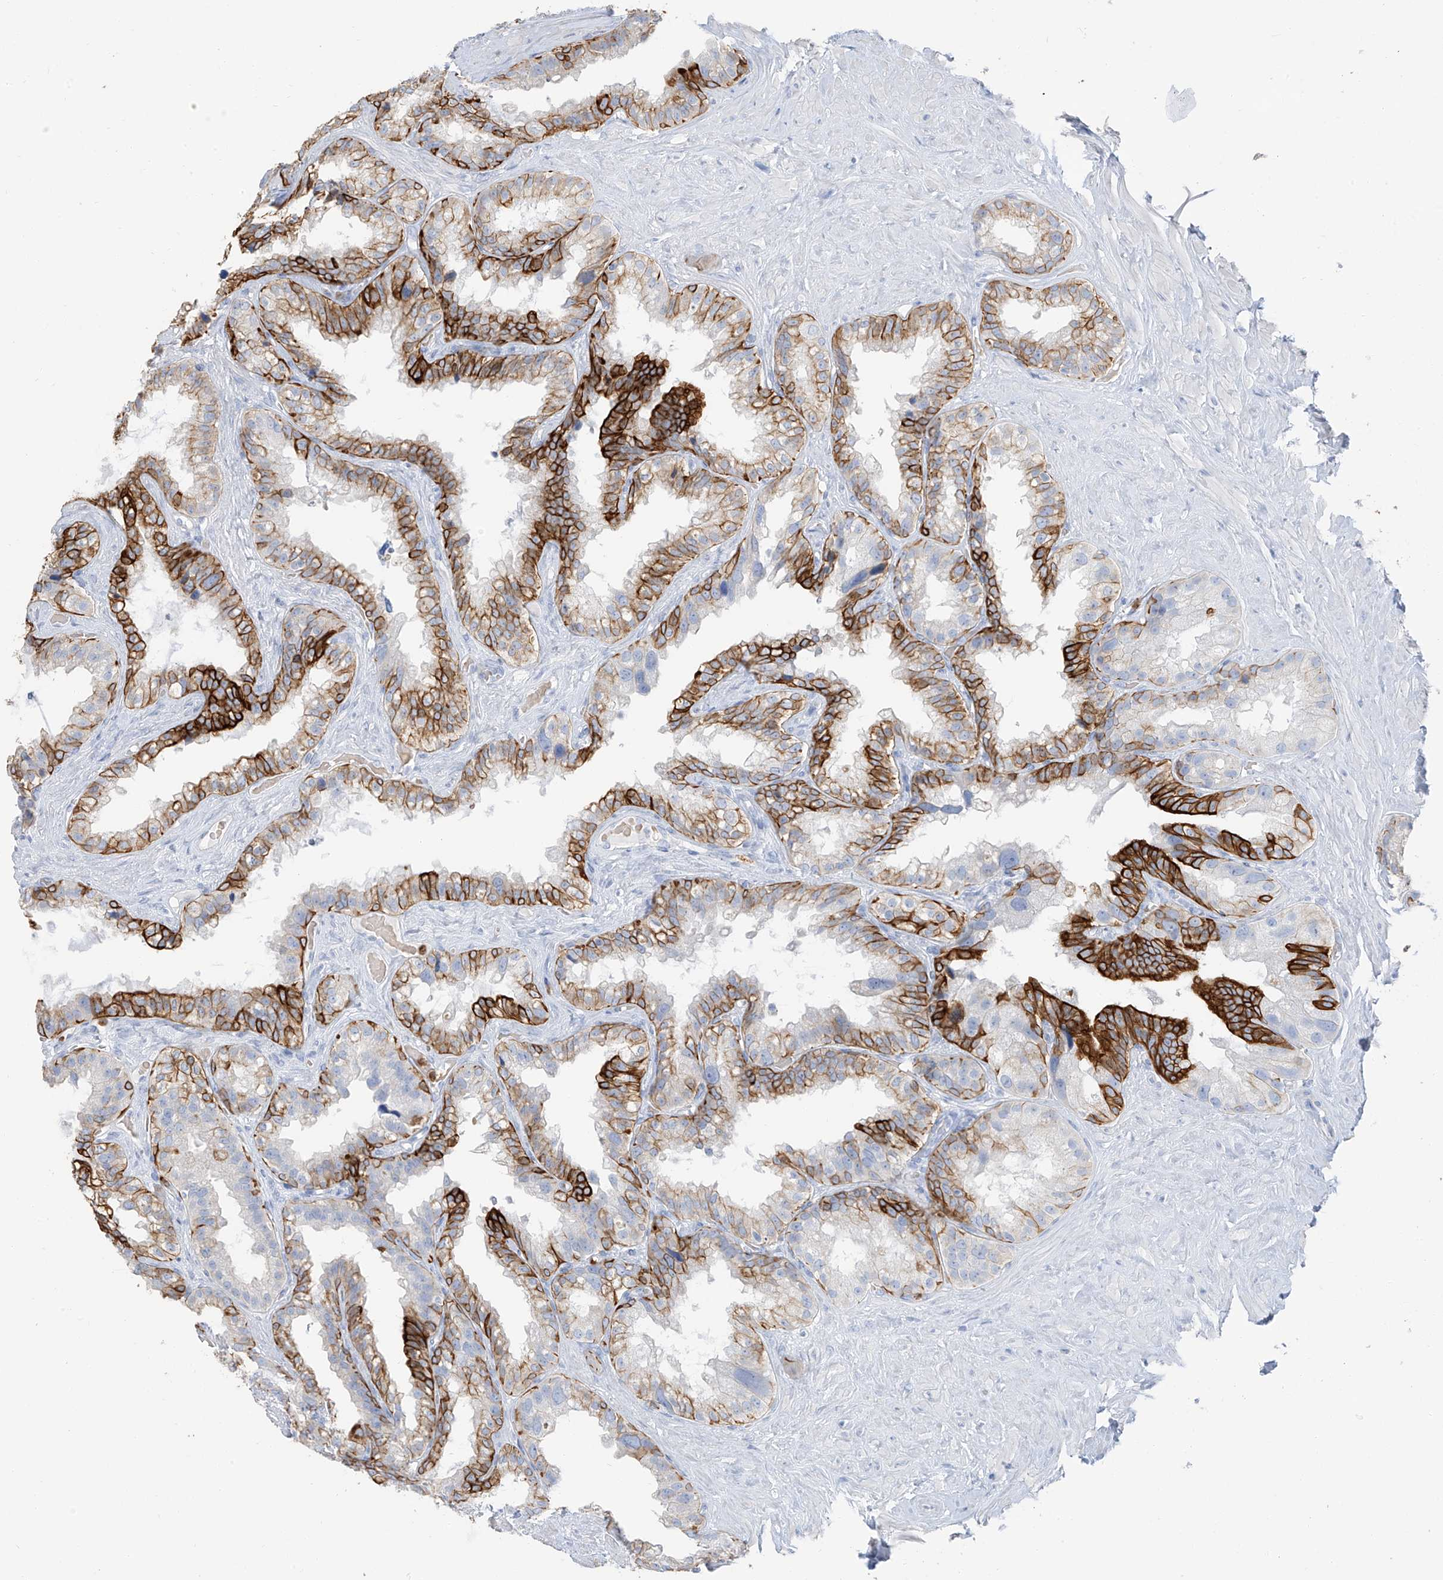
{"staining": {"intensity": "strong", "quantity": "25%-75%", "location": "cytoplasmic/membranous"}, "tissue": "seminal vesicle", "cell_type": "Glandular cells", "image_type": "normal", "snomed": [{"axis": "morphology", "description": "Normal tissue, NOS"}, {"axis": "topography", "description": "Seminal veicle"}], "caption": "Protein expression analysis of benign human seminal vesicle reveals strong cytoplasmic/membranous staining in about 25%-75% of glandular cells.", "gene": "PAFAH1B3", "patient": {"sex": "male", "age": 80}}